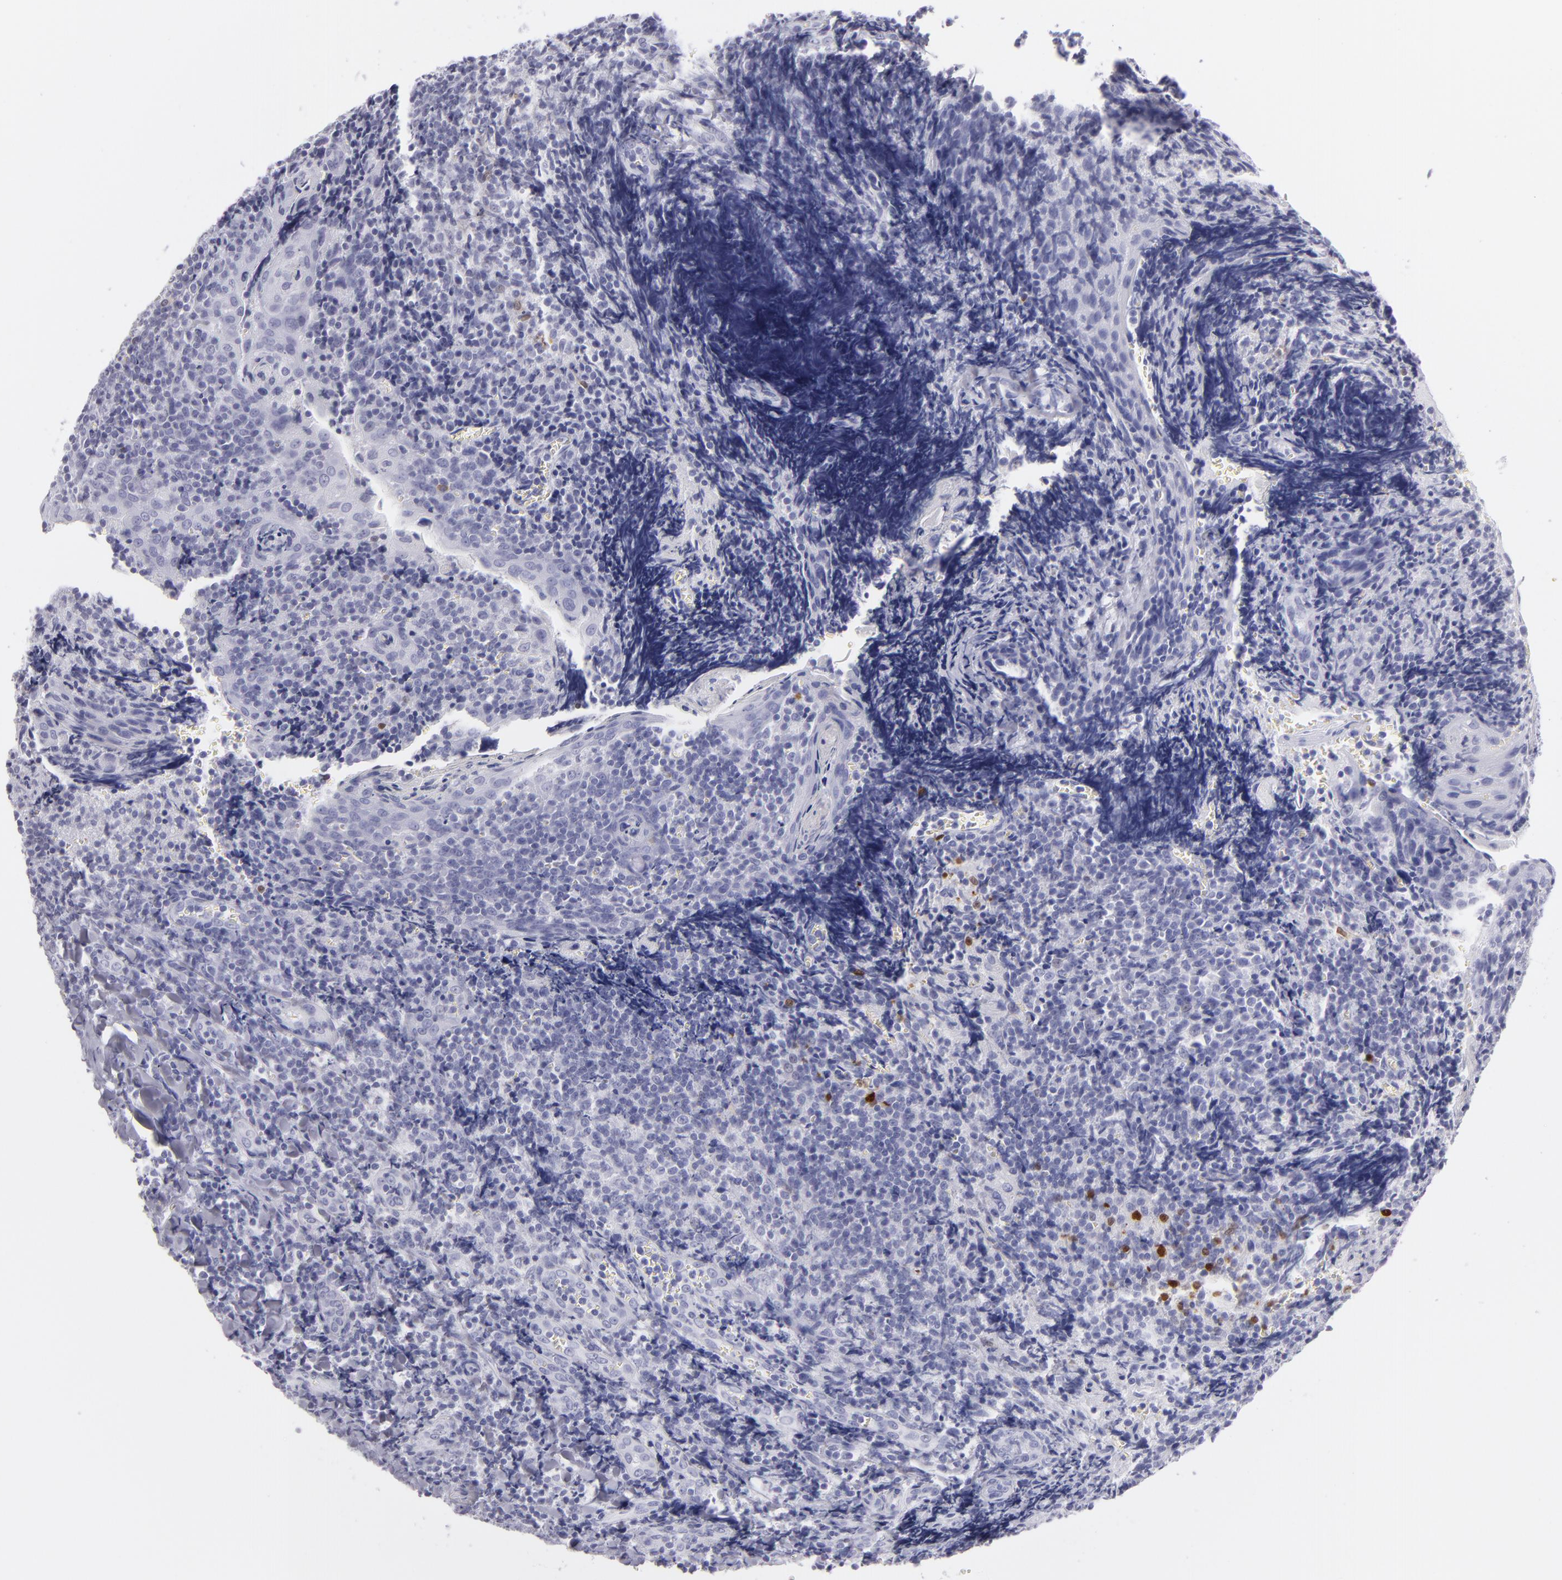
{"staining": {"intensity": "moderate", "quantity": "<25%", "location": "cytoplasmic/membranous"}, "tissue": "tonsil", "cell_type": "Germinal center cells", "image_type": "normal", "snomed": [{"axis": "morphology", "description": "Normal tissue, NOS"}, {"axis": "topography", "description": "Tonsil"}], "caption": "Unremarkable tonsil shows moderate cytoplasmic/membranous expression in approximately <25% of germinal center cells, visualized by immunohistochemistry.", "gene": "PVALB", "patient": {"sex": "male", "age": 20}}